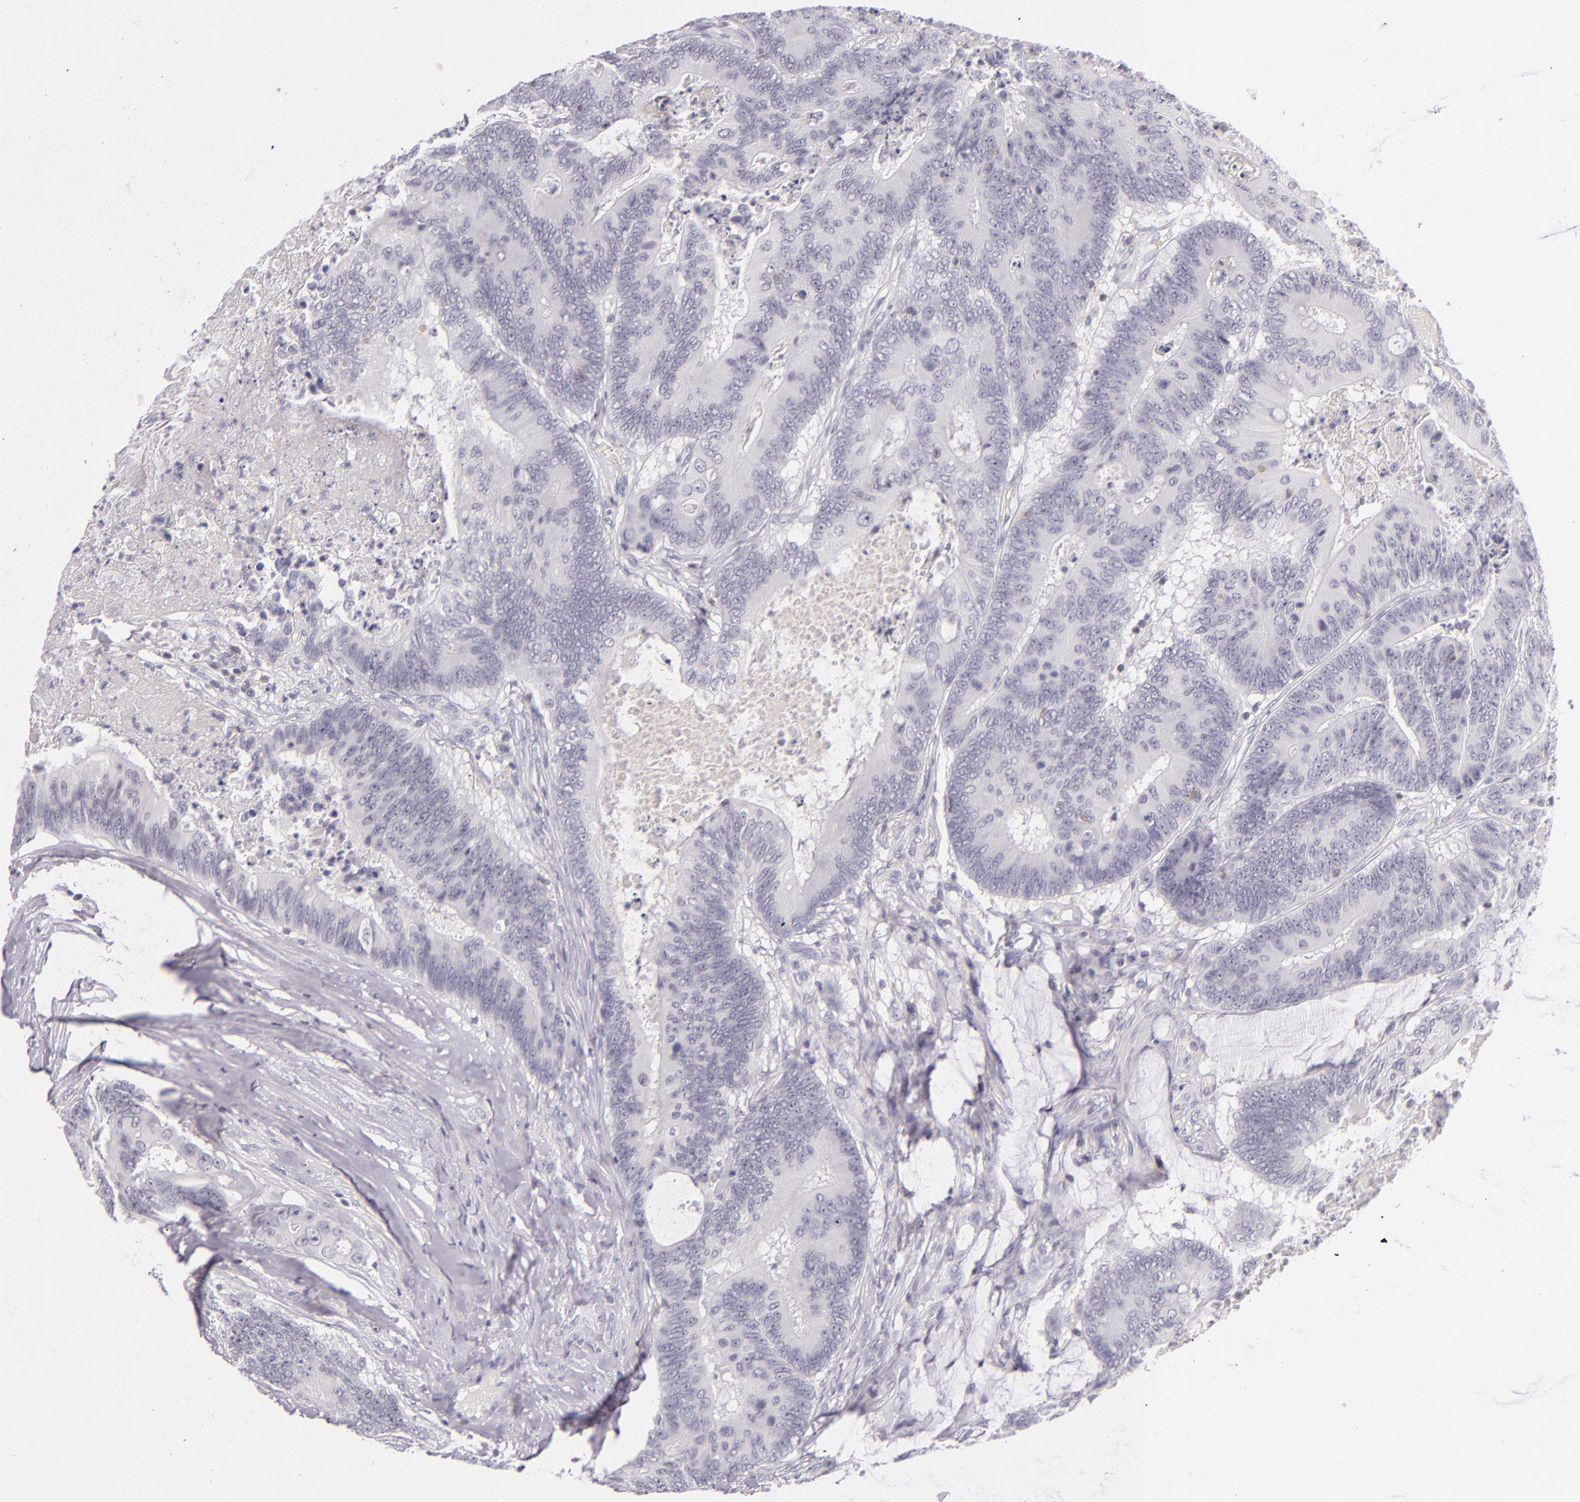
{"staining": {"intensity": "negative", "quantity": "none", "location": "none"}, "tissue": "colorectal cancer", "cell_type": "Tumor cells", "image_type": "cancer", "snomed": [{"axis": "morphology", "description": "Adenocarcinoma, NOS"}, {"axis": "topography", "description": "Colon"}], "caption": "An immunohistochemistry (IHC) micrograph of colorectal adenocarcinoma is shown. There is no staining in tumor cells of colorectal adenocarcinoma. (DAB immunohistochemistry (IHC), high magnification).", "gene": "CD48", "patient": {"sex": "male", "age": 65}}